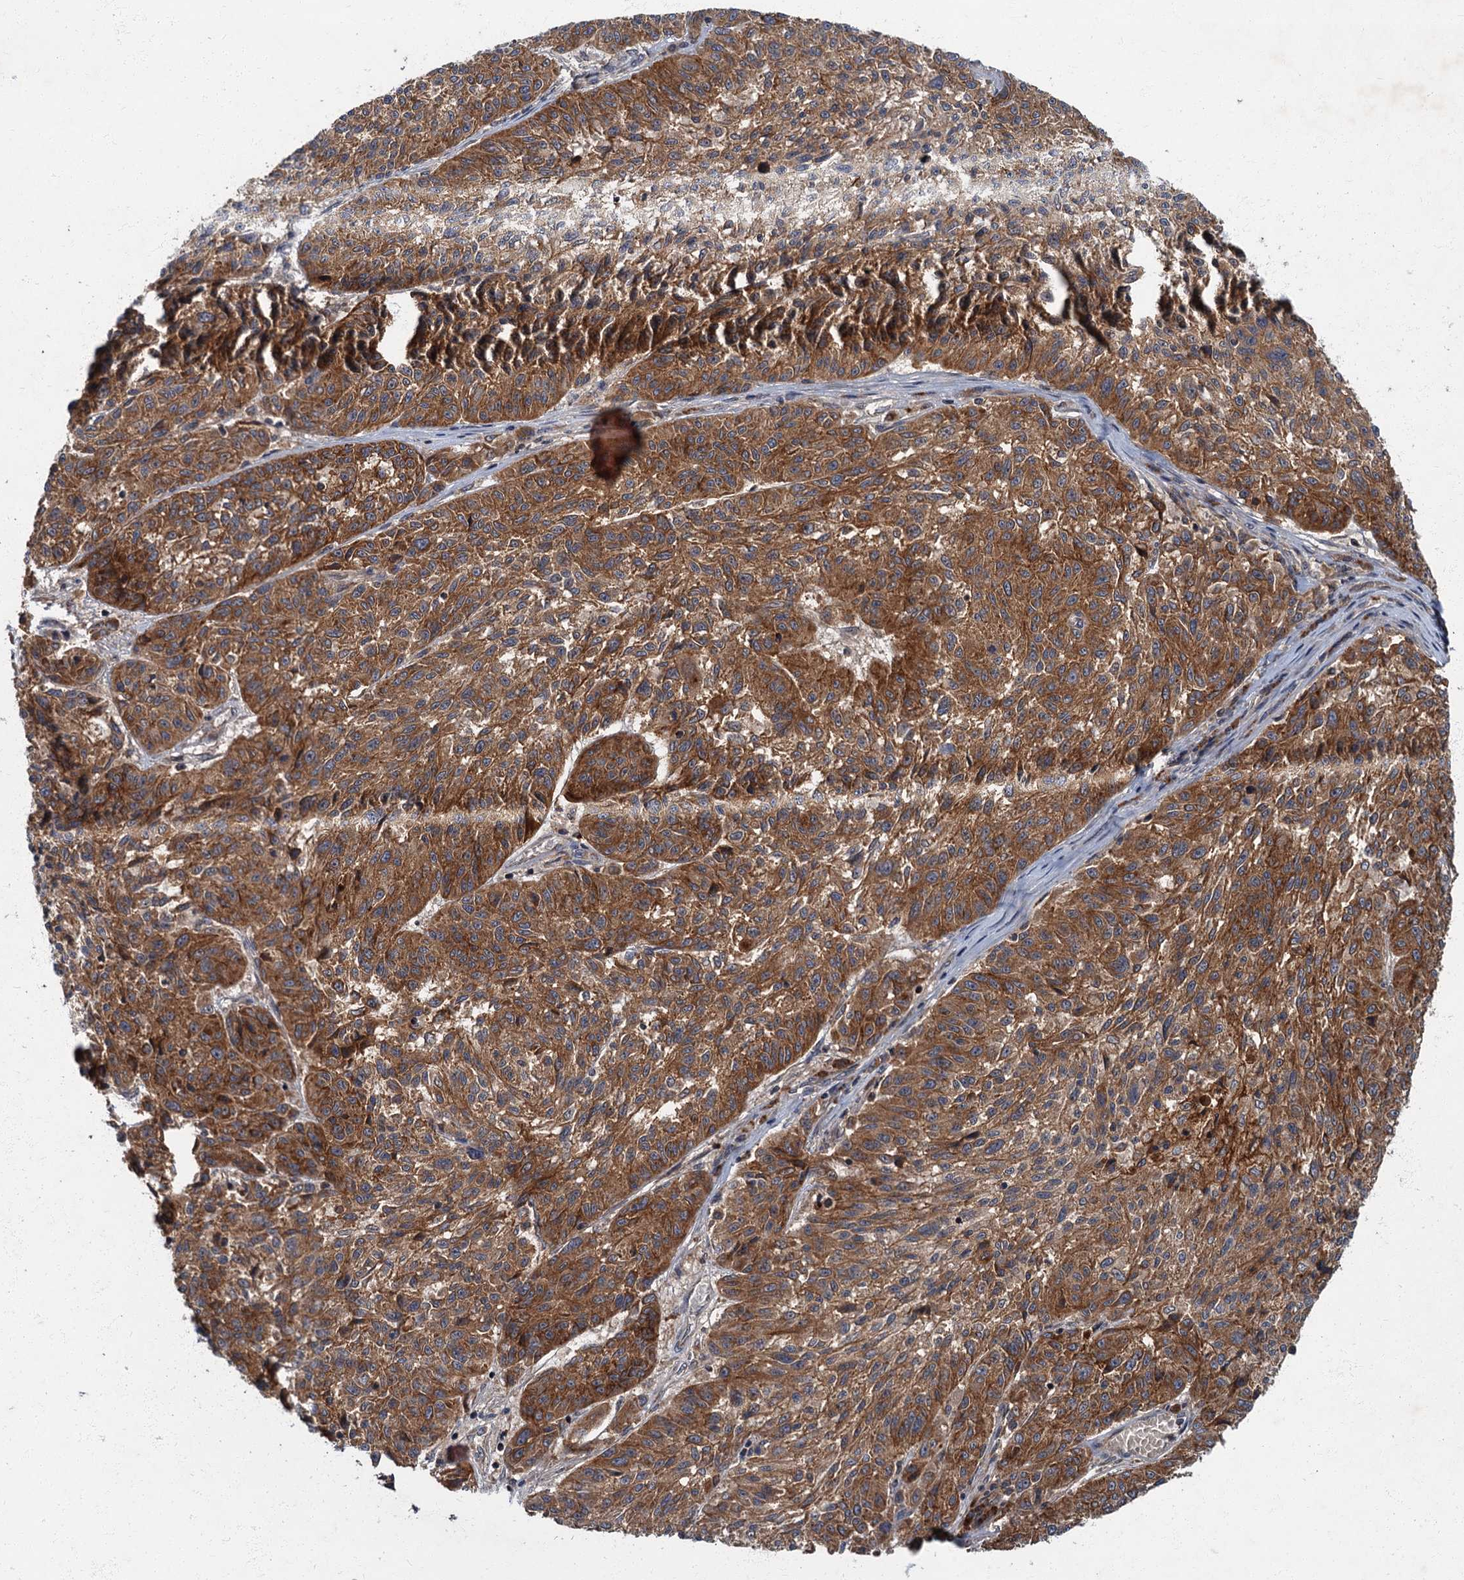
{"staining": {"intensity": "moderate", "quantity": ">75%", "location": "cytoplasmic/membranous"}, "tissue": "melanoma", "cell_type": "Tumor cells", "image_type": "cancer", "snomed": [{"axis": "morphology", "description": "Malignant melanoma, NOS"}, {"axis": "topography", "description": "Skin"}], "caption": "IHC (DAB) staining of melanoma exhibits moderate cytoplasmic/membranous protein expression in about >75% of tumor cells.", "gene": "SLC11A2", "patient": {"sex": "male", "age": 53}}